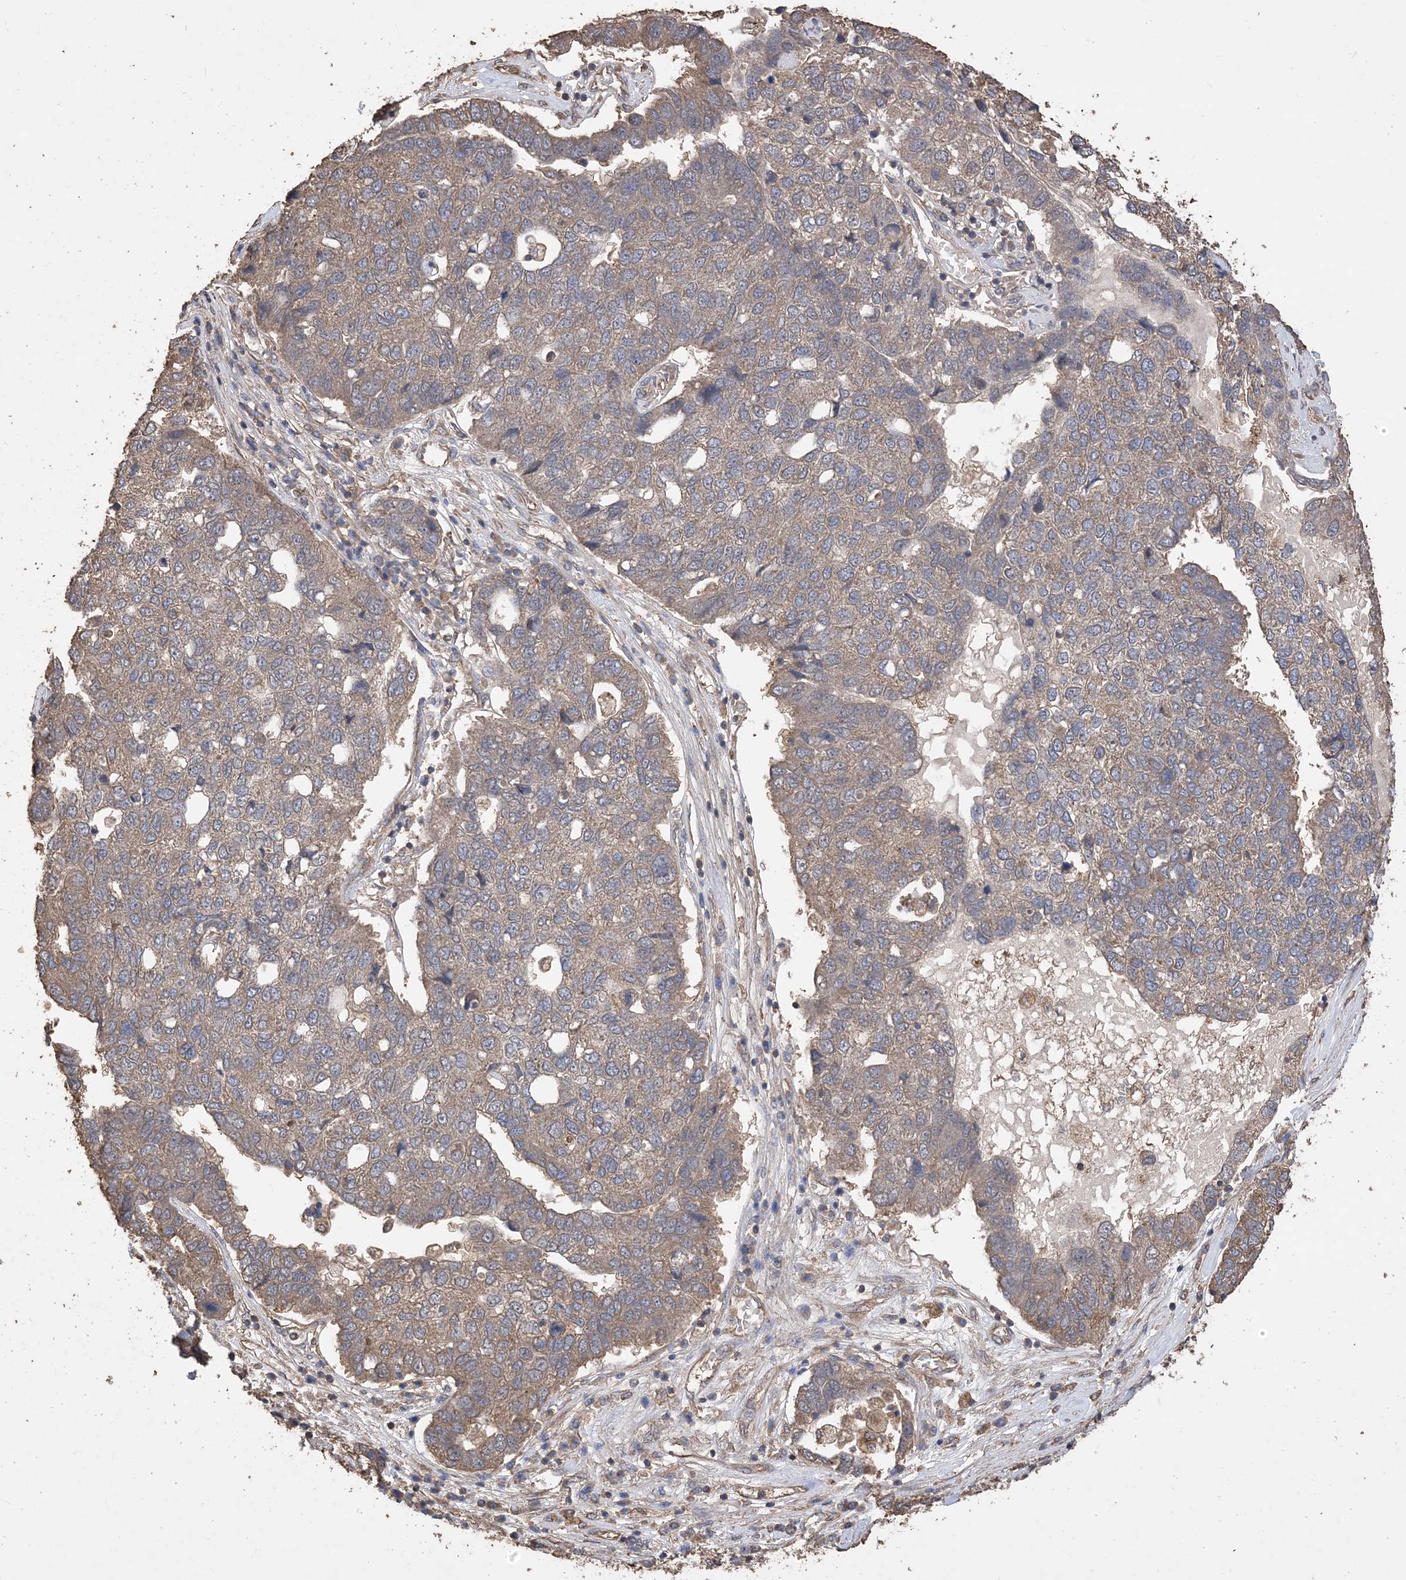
{"staining": {"intensity": "weak", "quantity": "25%-75%", "location": "cytoplasmic/membranous"}, "tissue": "pancreatic cancer", "cell_type": "Tumor cells", "image_type": "cancer", "snomed": [{"axis": "morphology", "description": "Adenocarcinoma, NOS"}, {"axis": "topography", "description": "Pancreas"}], "caption": "An IHC histopathology image of neoplastic tissue is shown. Protein staining in brown highlights weak cytoplasmic/membranous positivity in pancreatic cancer within tumor cells.", "gene": "ZKSCAN5", "patient": {"sex": "female", "age": 61}}